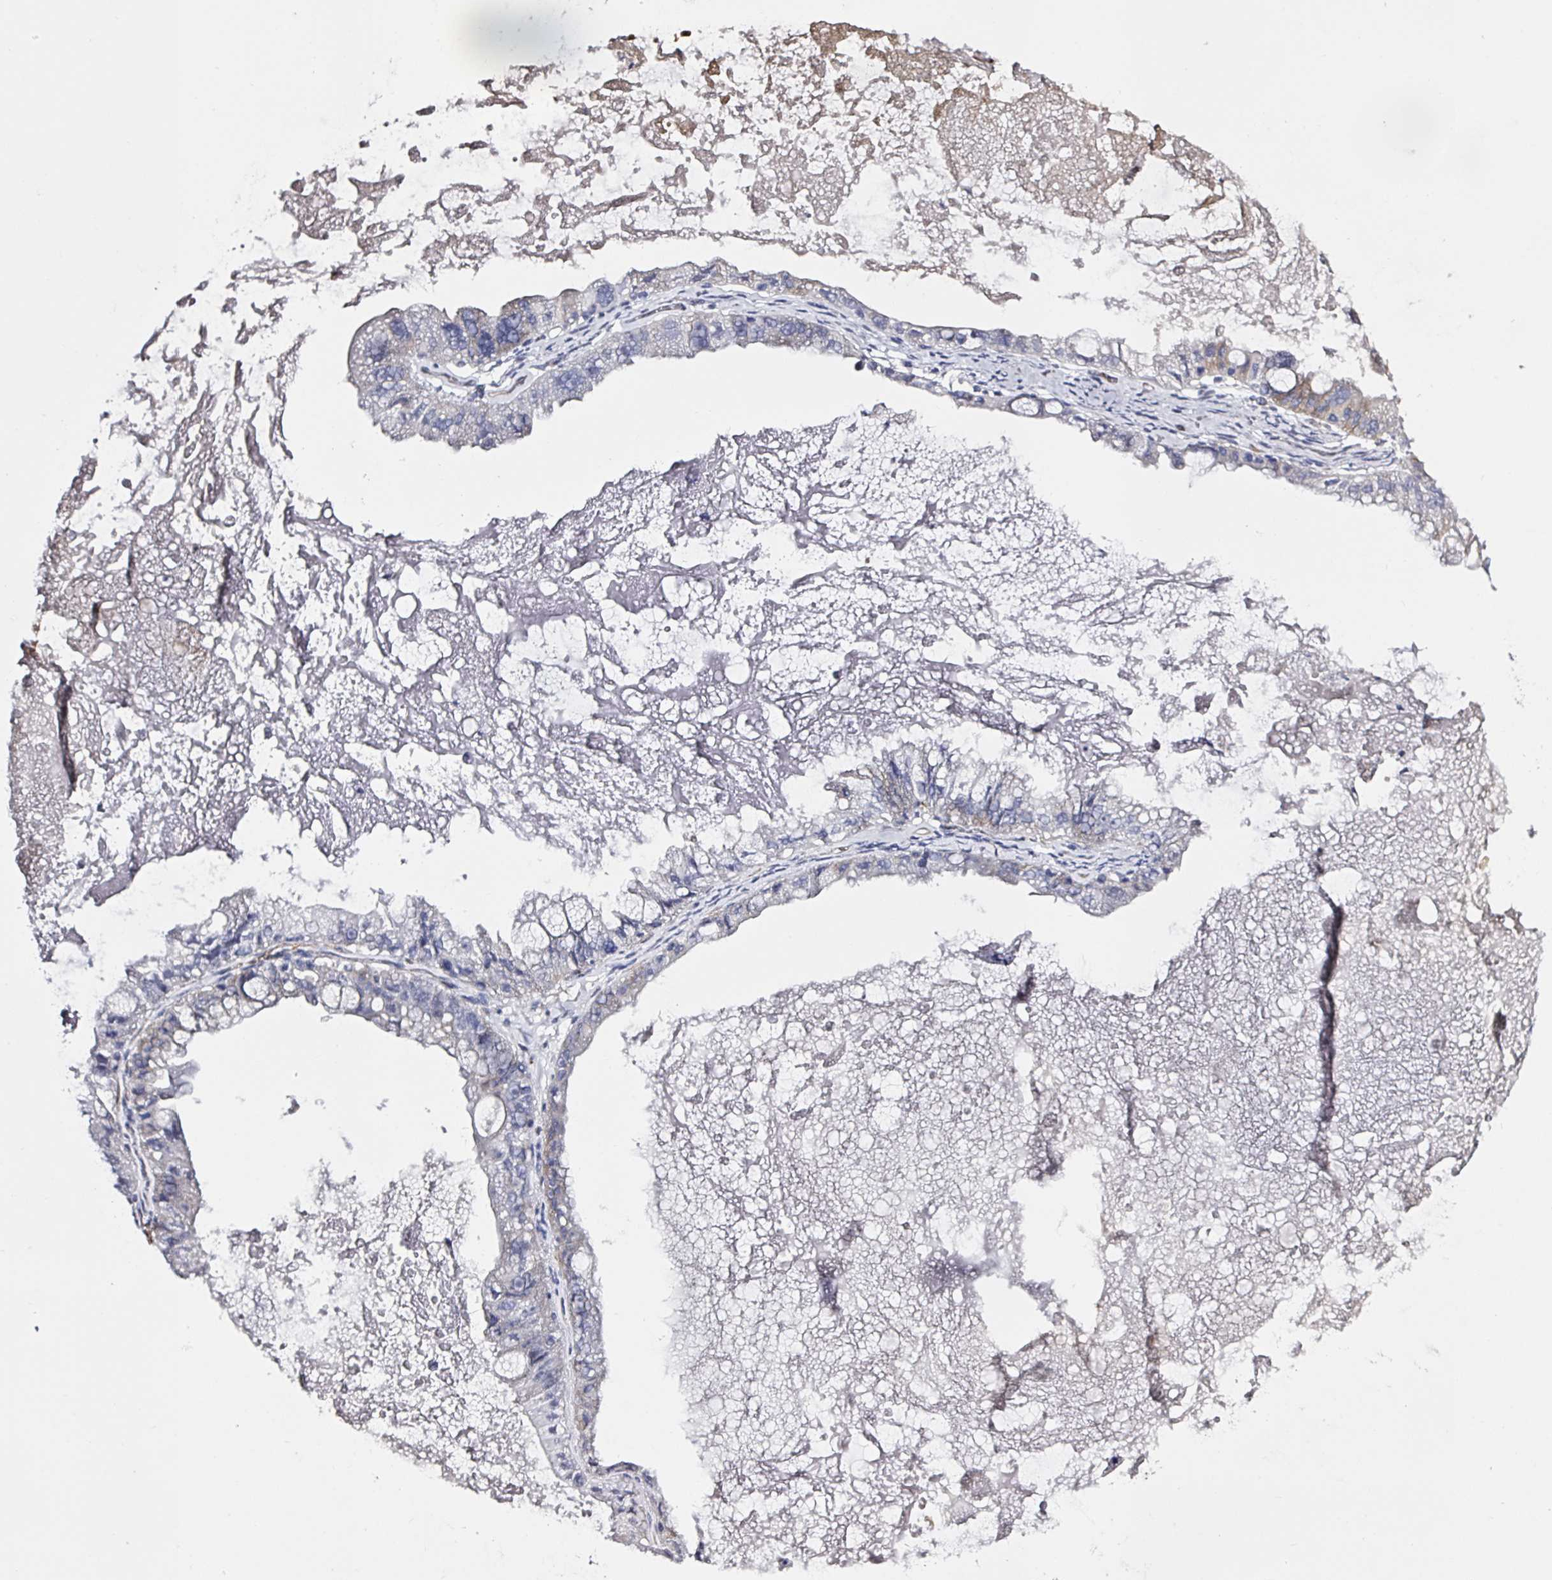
{"staining": {"intensity": "negative", "quantity": "none", "location": "none"}, "tissue": "ovarian cancer", "cell_type": "Tumor cells", "image_type": "cancer", "snomed": [{"axis": "morphology", "description": "Cystadenocarcinoma, mucinous, NOS"}, {"axis": "topography", "description": "Ovary"}], "caption": "A high-resolution histopathology image shows immunohistochemistry staining of ovarian mucinous cystadenocarcinoma, which displays no significant expression in tumor cells.", "gene": "ACSBG2", "patient": {"sex": "female", "age": 61}}